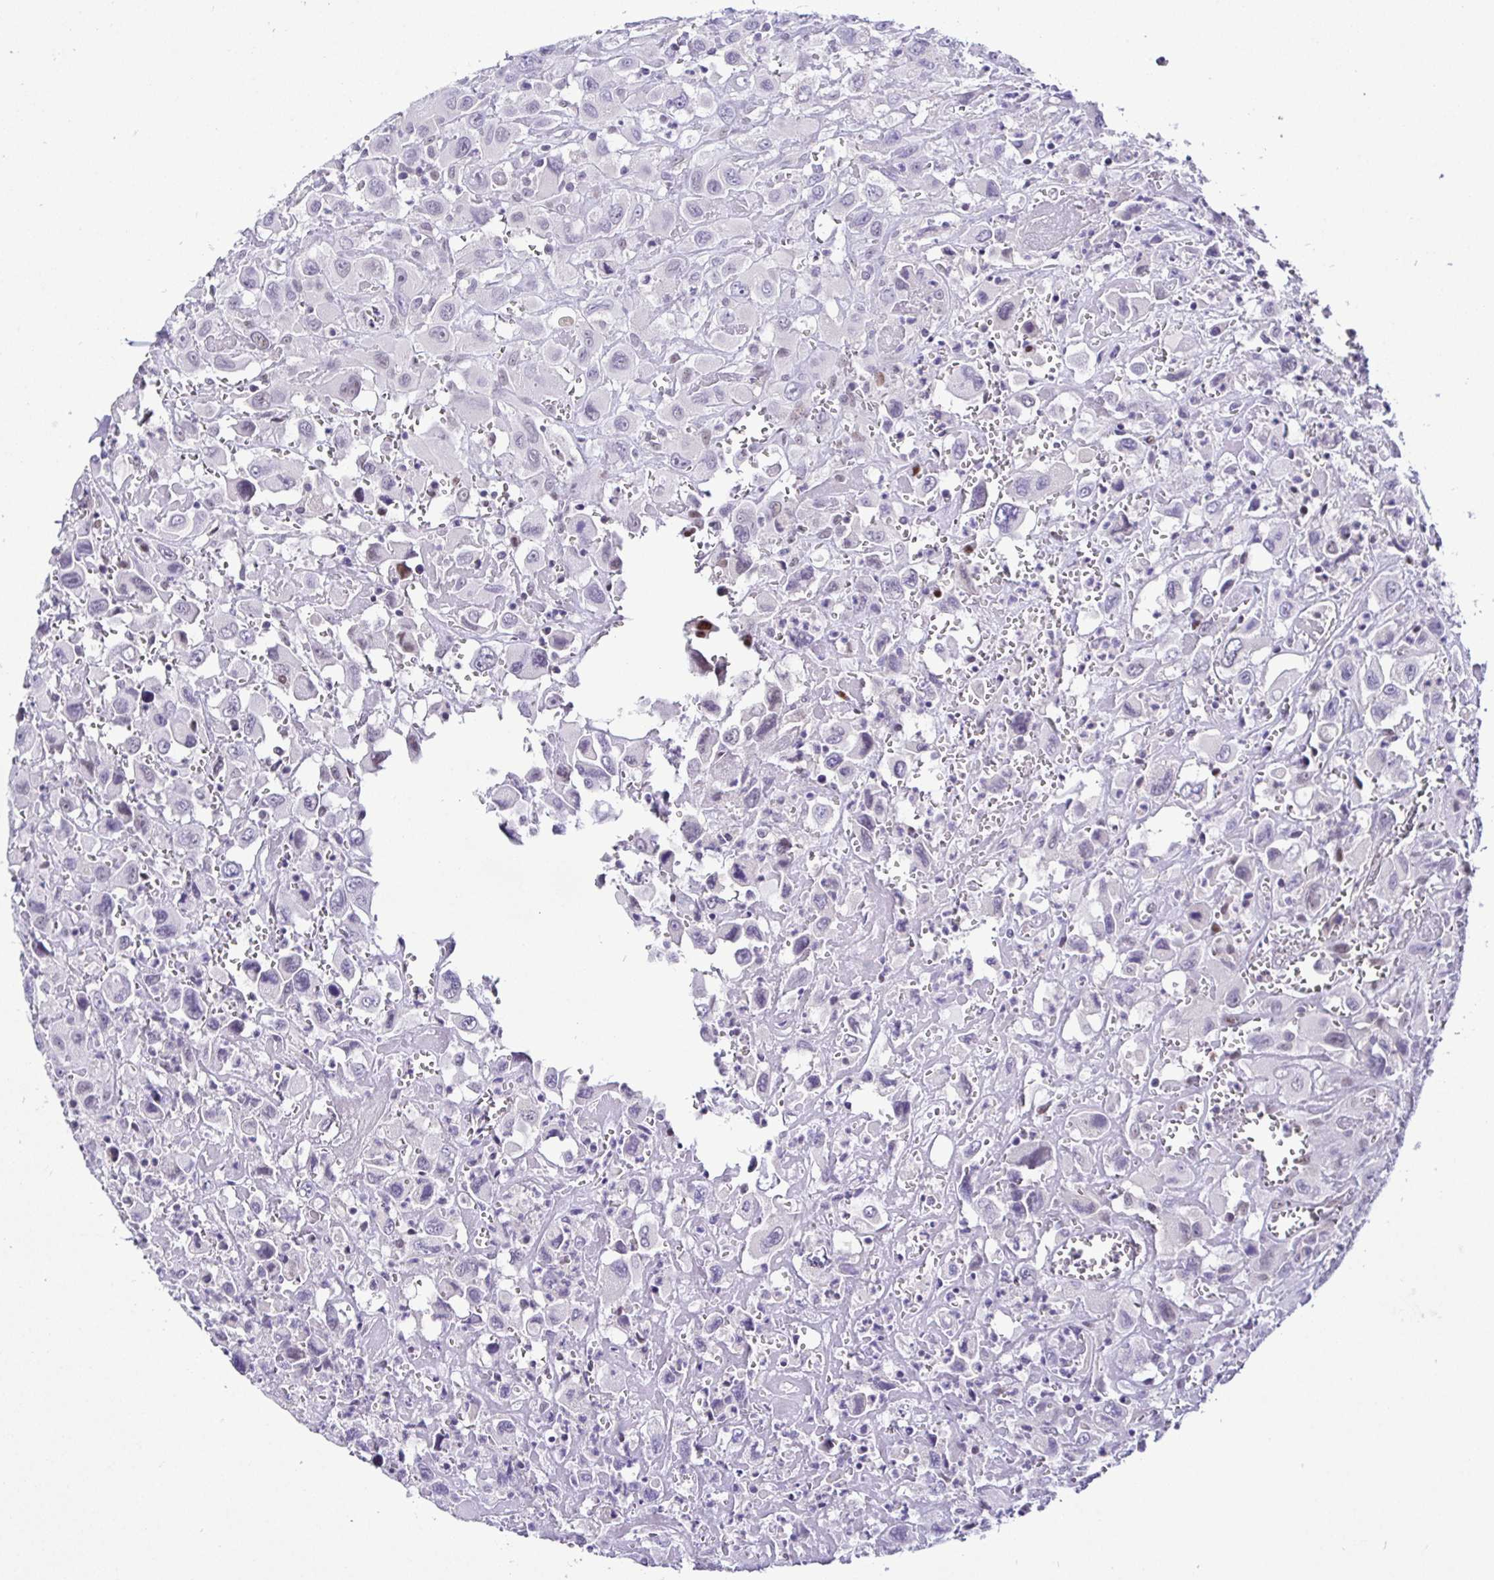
{"staining": {"intensity": "negative", "quantity": "none", "location": "none"}, "tissue": "head and neck cancer", "cell_type": "Tumor cells", "image_type": "cancer", "snomed": [{"axis": "morphology", "description": "Squamous cell carcinoma, NOS"}, {"axis": "morphology", "description": "Squamous cell carcinoma, metastatic, NOS"}, {"axis": "topography", "description": "Oral tissue"}, {"axis": "topography", "description": "Head-Neck"}], "caption": "This is a image of immunohistochemistry (IHC) staining of metastatic squamous cell carcinoma (head and neck), which shows no staining in tumor cells. Brightfield microscopy of immunohistochemistry (IHC) stained with DAB (3,3'-diaminobenzidine) (brown) and hematoxylin (blue), captured at high magnification.", "gene": "NUP188", "patient": {"sex": "female", "age": 85}}